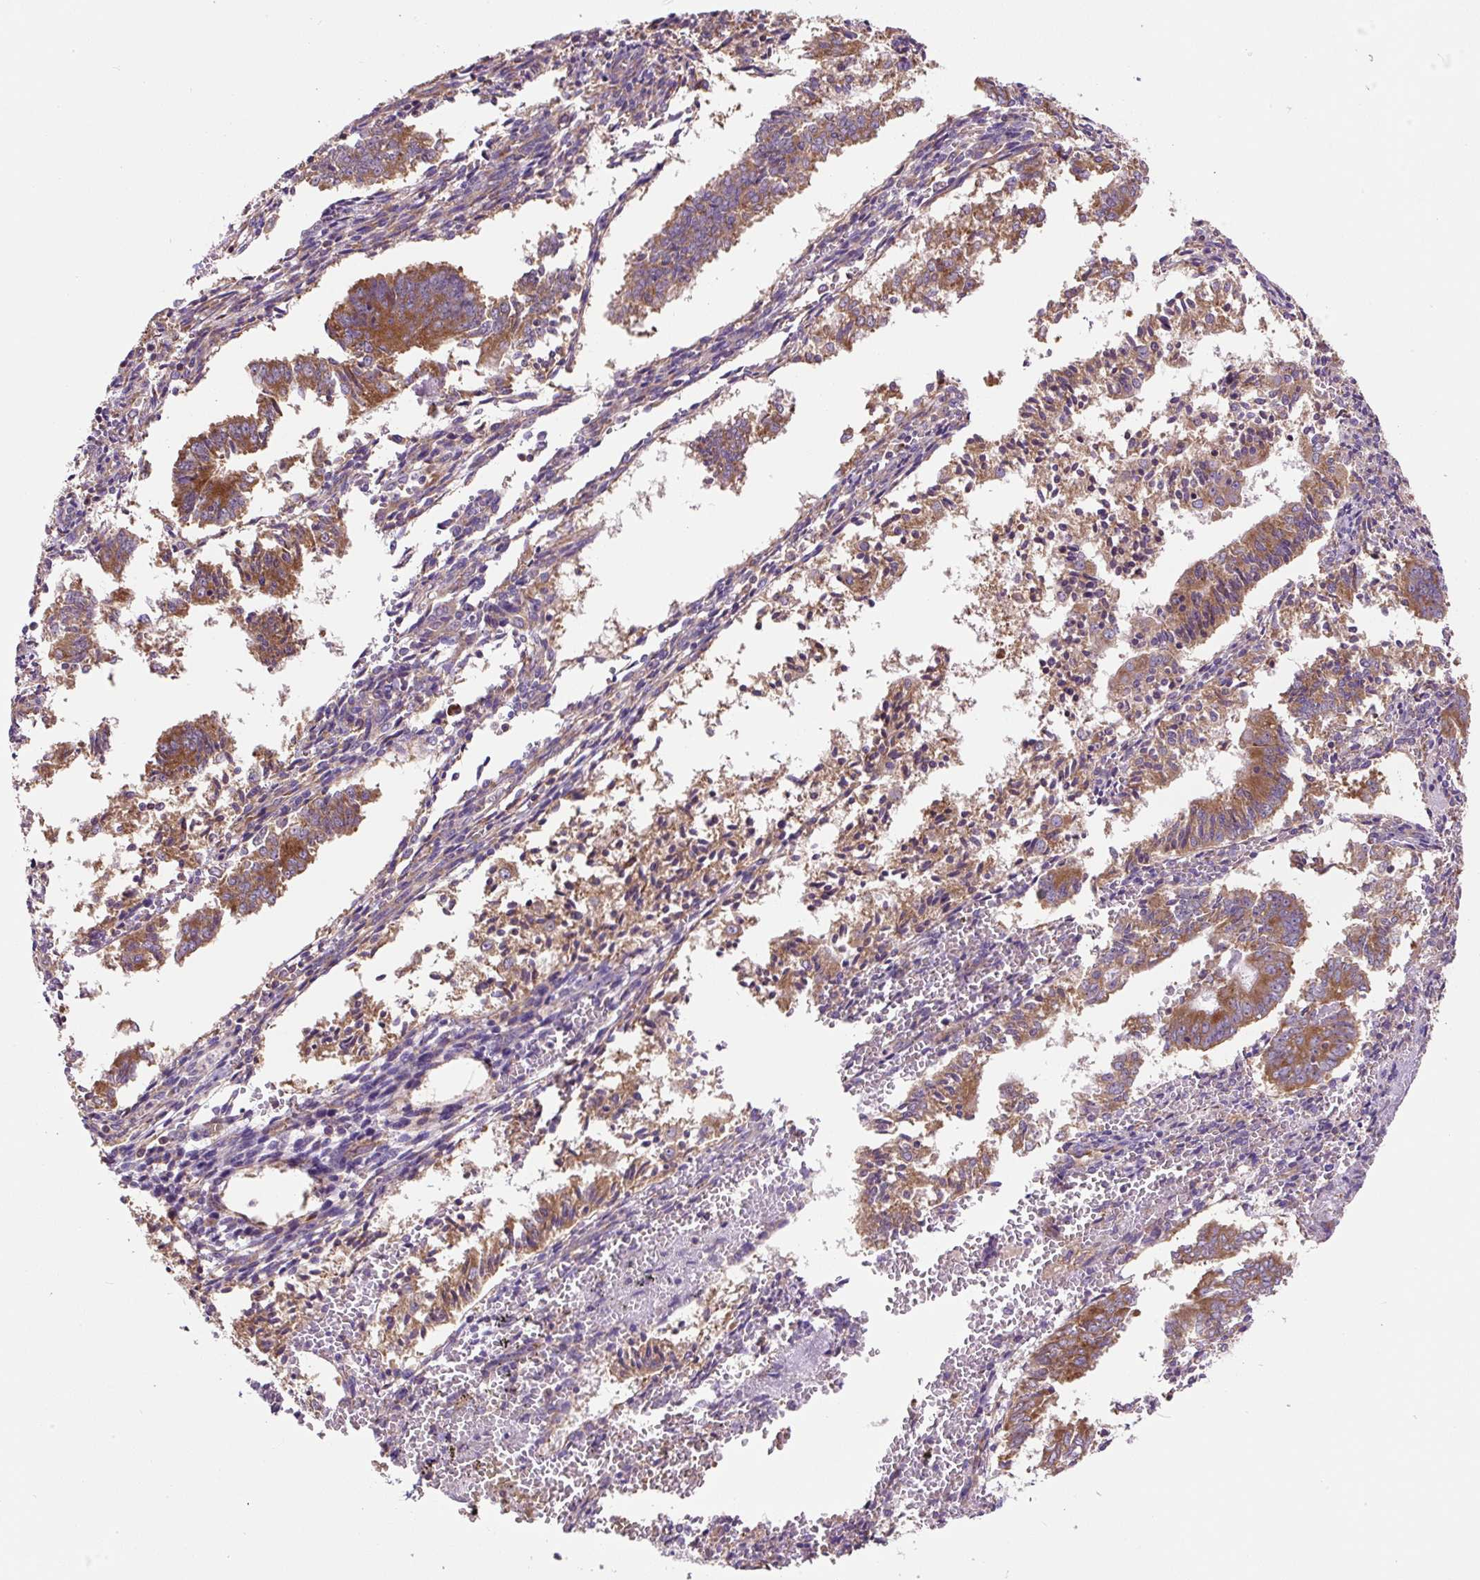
{"staining": {"intensity": "moderate", "quantity": ">75%", "location": "cytoplasmic/membranous"}, "tissue": "endometrial cancer", "cell_type": "Tumor cells", "image_type": "cancer", "snomed": [{"axis": "morphology", "description": "Adenocarcinoma, NOS"}, {"axis": "topography", "description": "Endometrium"}], "caption": "Immunohistochemistry histopathology image of neoplastic tissue: endometrial cancer stained using IHC shows medium levels of moderate protein expression localized specifically in the cytoplasmic/membranous of tumor cells, appearing as a cytoplasmic/membranous brown color.", "gene": "RPS23", "patient": {"sex": "female", "age": 50}}